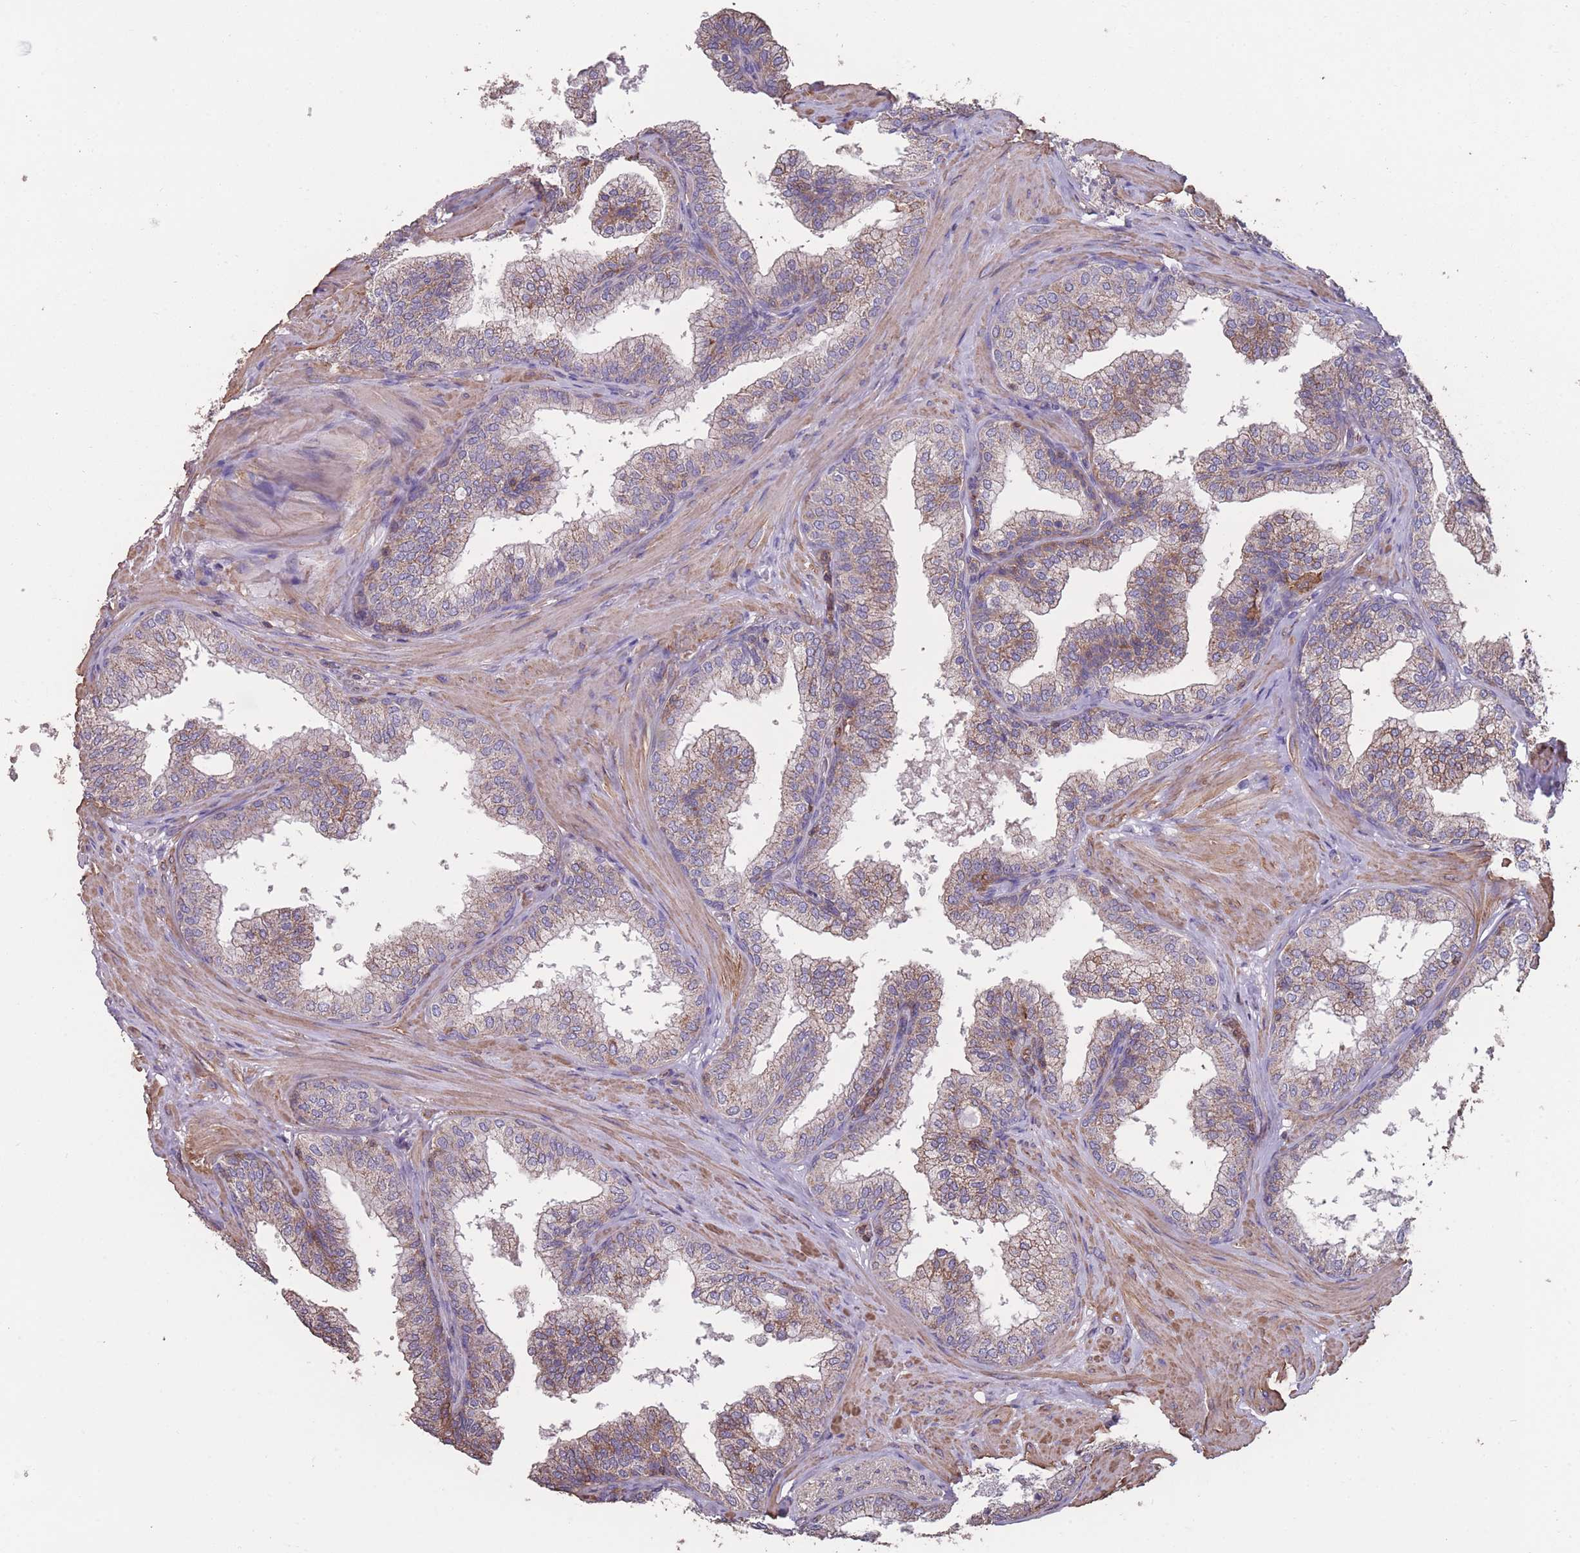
{"staining": {"intensity": "moderate", "quantity": "<25%", "location": "cytoplasmic/membranous"}, "tissue": "prostate", "cell_type": "Glandular cells", "image_type": "normal", "snomed": [{"axis": "morphology", "description": "Normal tissue, NOS"}, {"axis": "topography", "description": "Prostate"}], "caption": "An image showing moderate cytoplasmic/membranous staining in approximately <25% of glandular cells in unremarkable prostate, as visualized by brown immunohistochemical staining.", "gene": "NUDT21", "patient": {"sex": "male", "age": 60}}